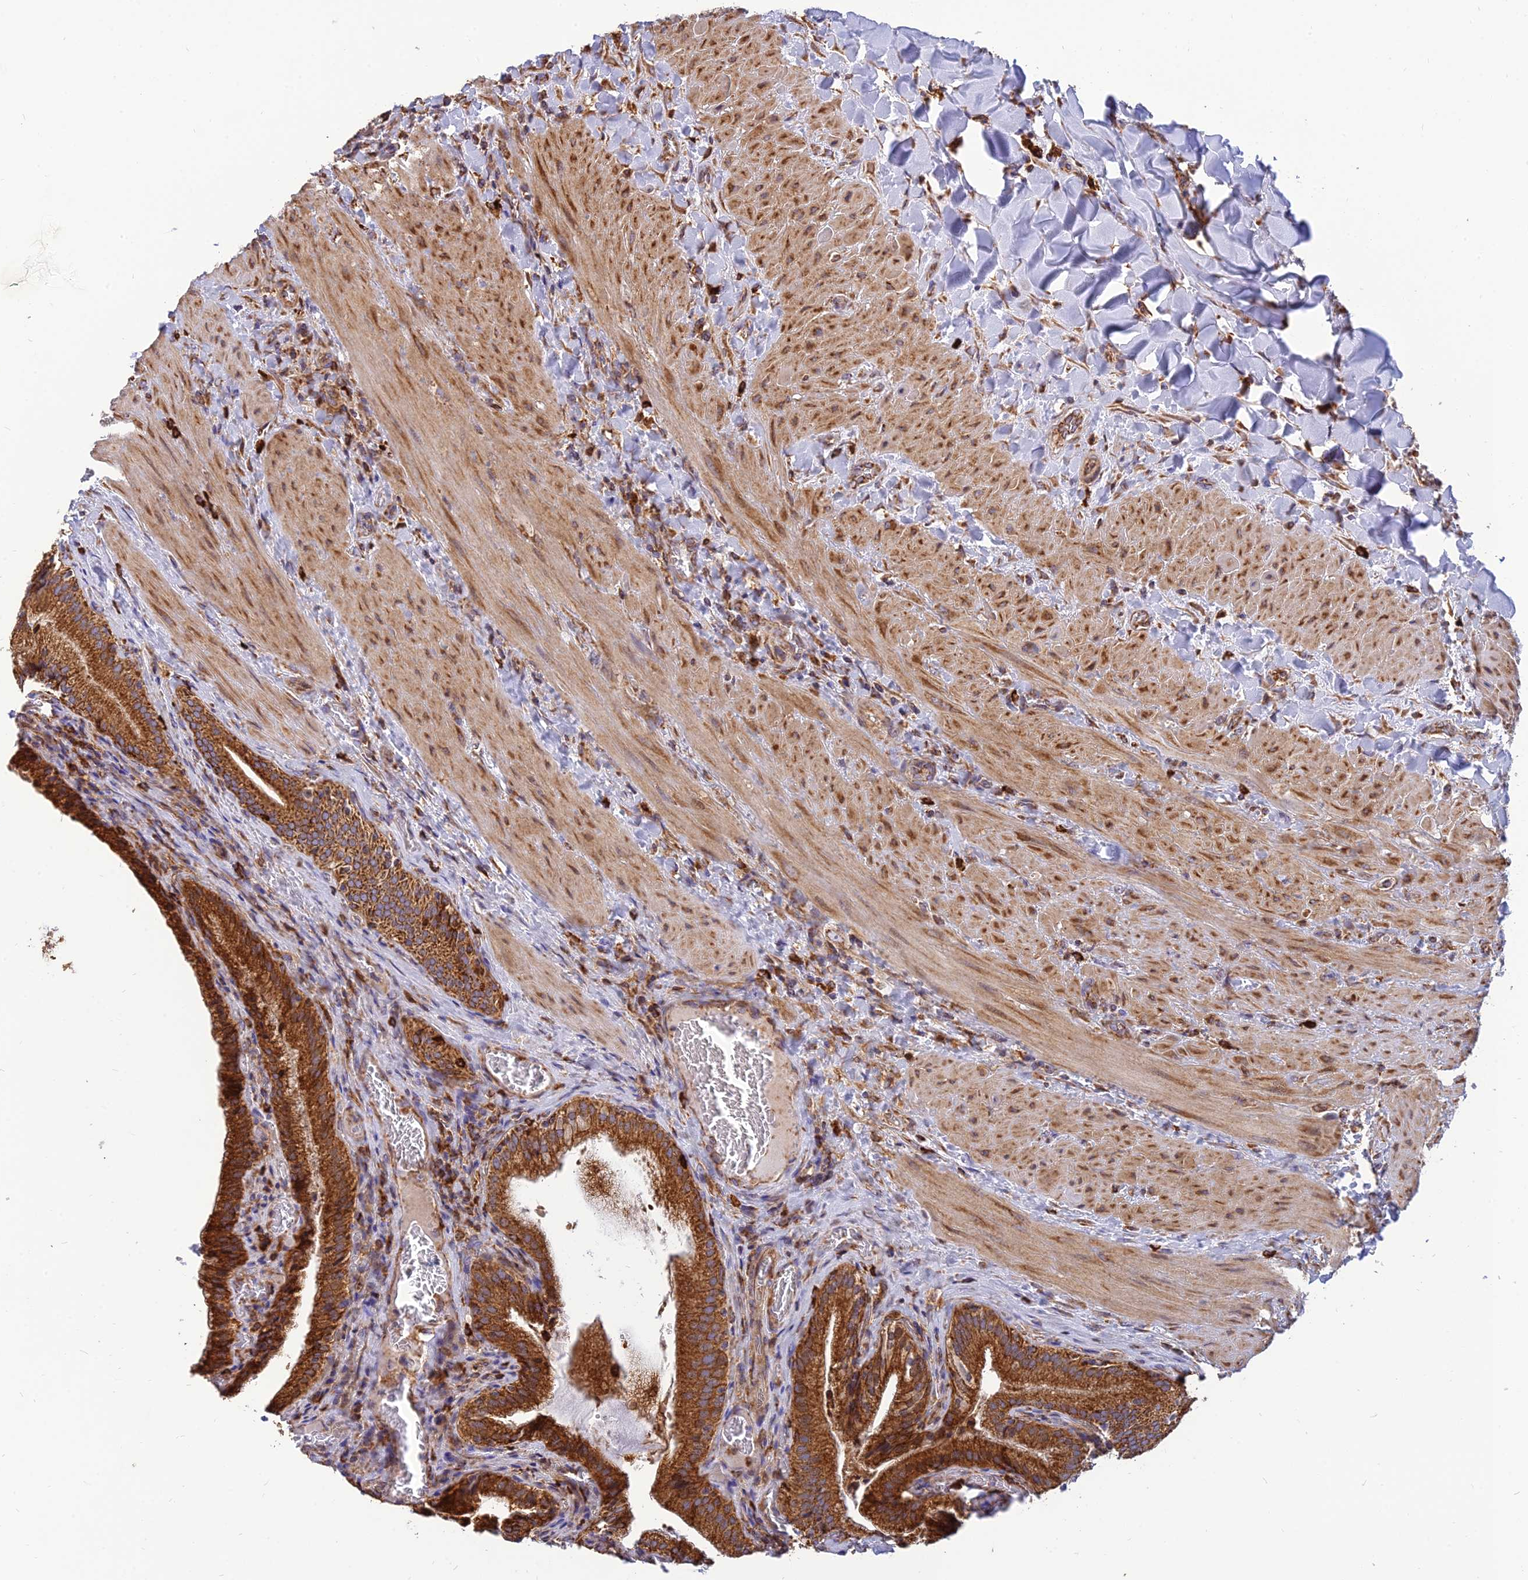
{"staining": {"intensity": "strong", "quantity": ">75%", "location": "cytoplasmic/membranous"}, "tissue": "gallbladder", "cell_type": "Glandular cells", "image_type": "normal", "snomed": [{"axis": "morphology", "description": "Normal tissue, NOS"}, {"axis": "topography", "description": "Gallbladder"}], "caption": "Immunohistochemical staining of unremarkable gallbladder demonstrates >75% levels of strong cytoplasmic/membranous protein expression in approximately >75% of glandular cells. (DAB IHC with brightfield microscopy, high magnification).", "gene": "THUMPD2", "patient": {"sex": "male", "age": 24}}